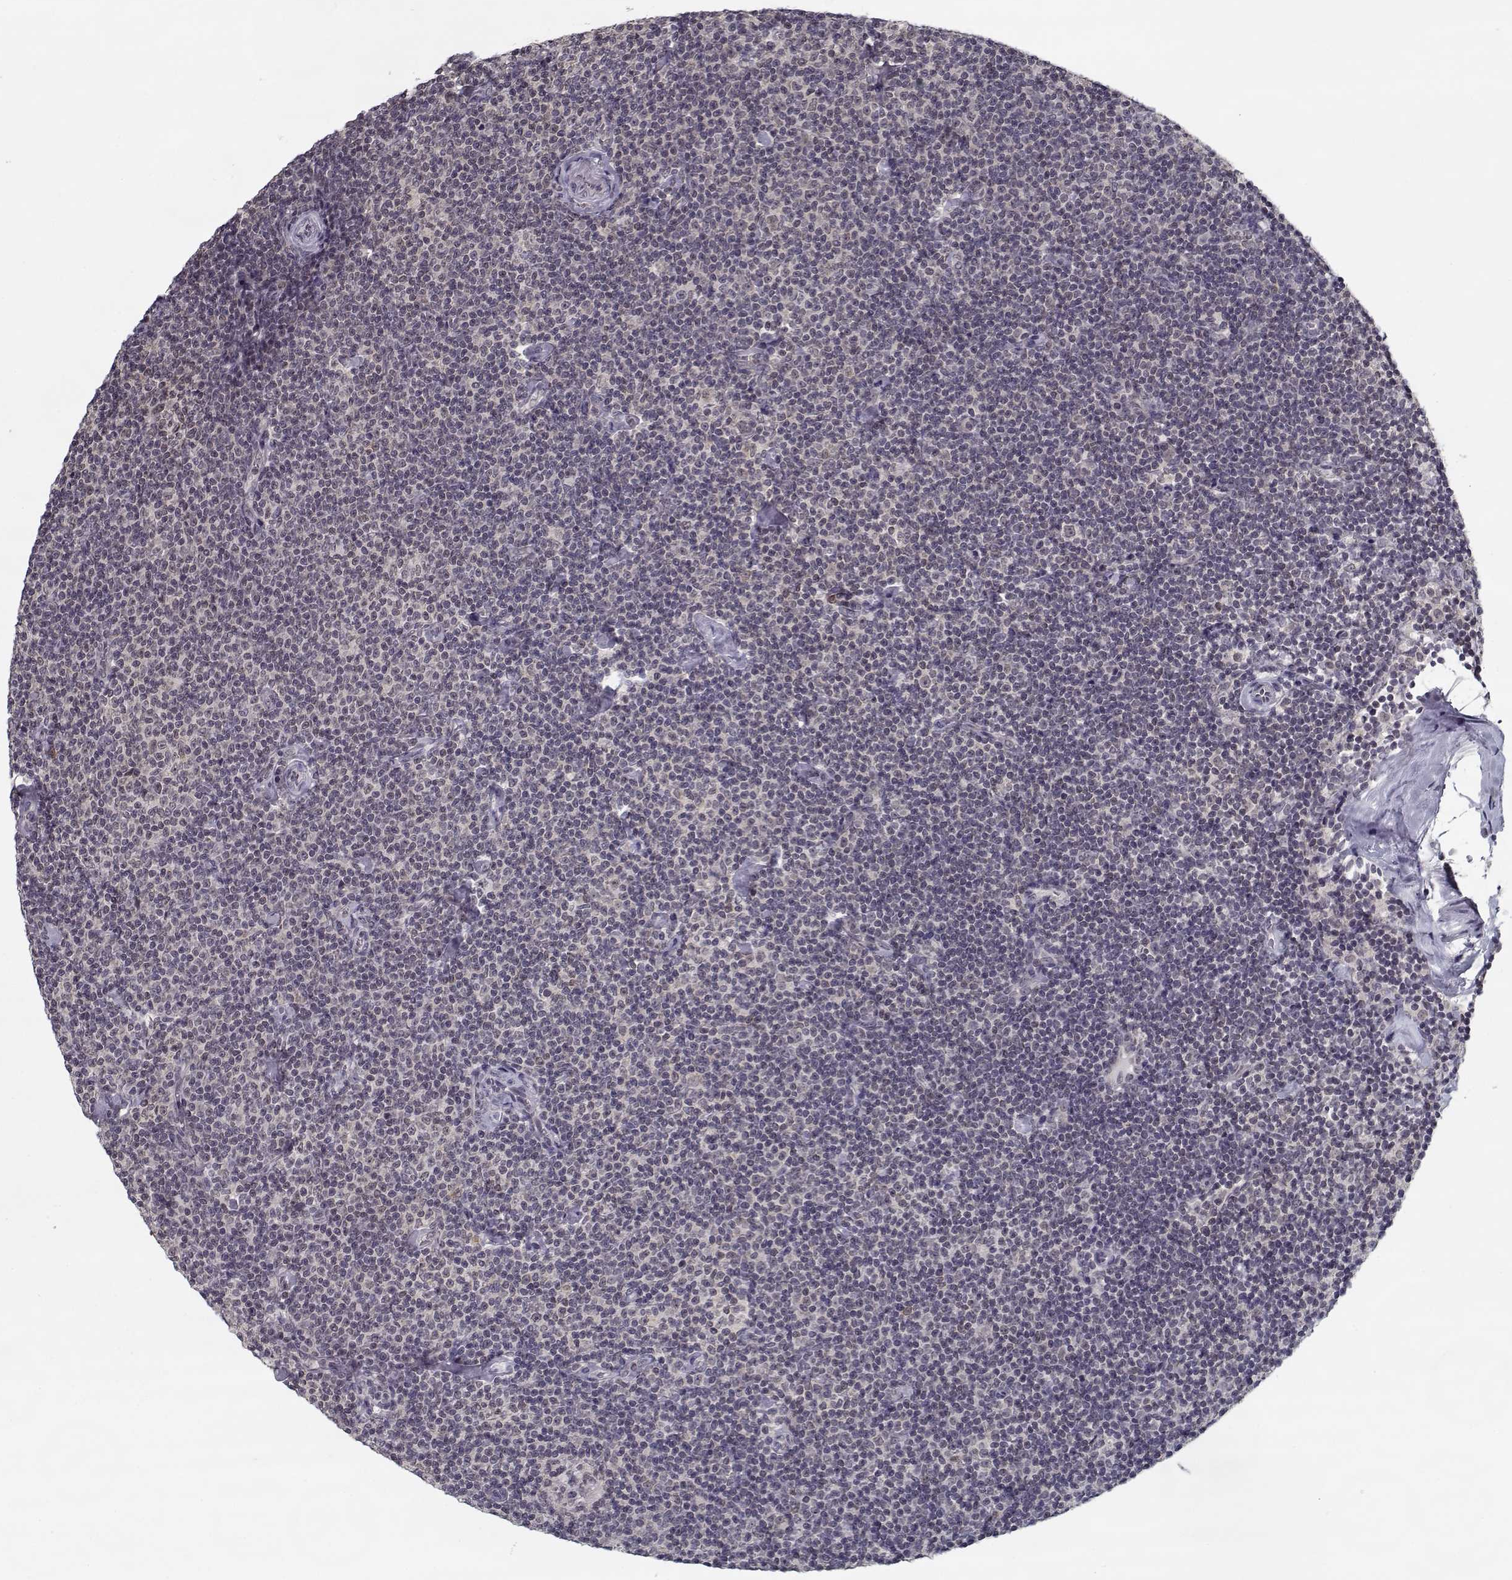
{"staining": {"intensity": "negative", "quantity": "none", "location": "none"}, "tissue": "lymphoma", "cell_type": "Tumor cells", "image_type": "cancer", "snomed": [{"axis": "morphology", "description": "Malignant lymphoma, non-Hodgkin's type, Low grade"}, {"axis": "topography", "description": "Lymph node"}], "caption": "Malignant lymphoma, non-Hodgkin's type (low-grade) was stained to show a protein in brown. There is no significant positivity in tumor cells.", "gene": "TESPA1", "patient": {"sex": "male", "age": 81}}